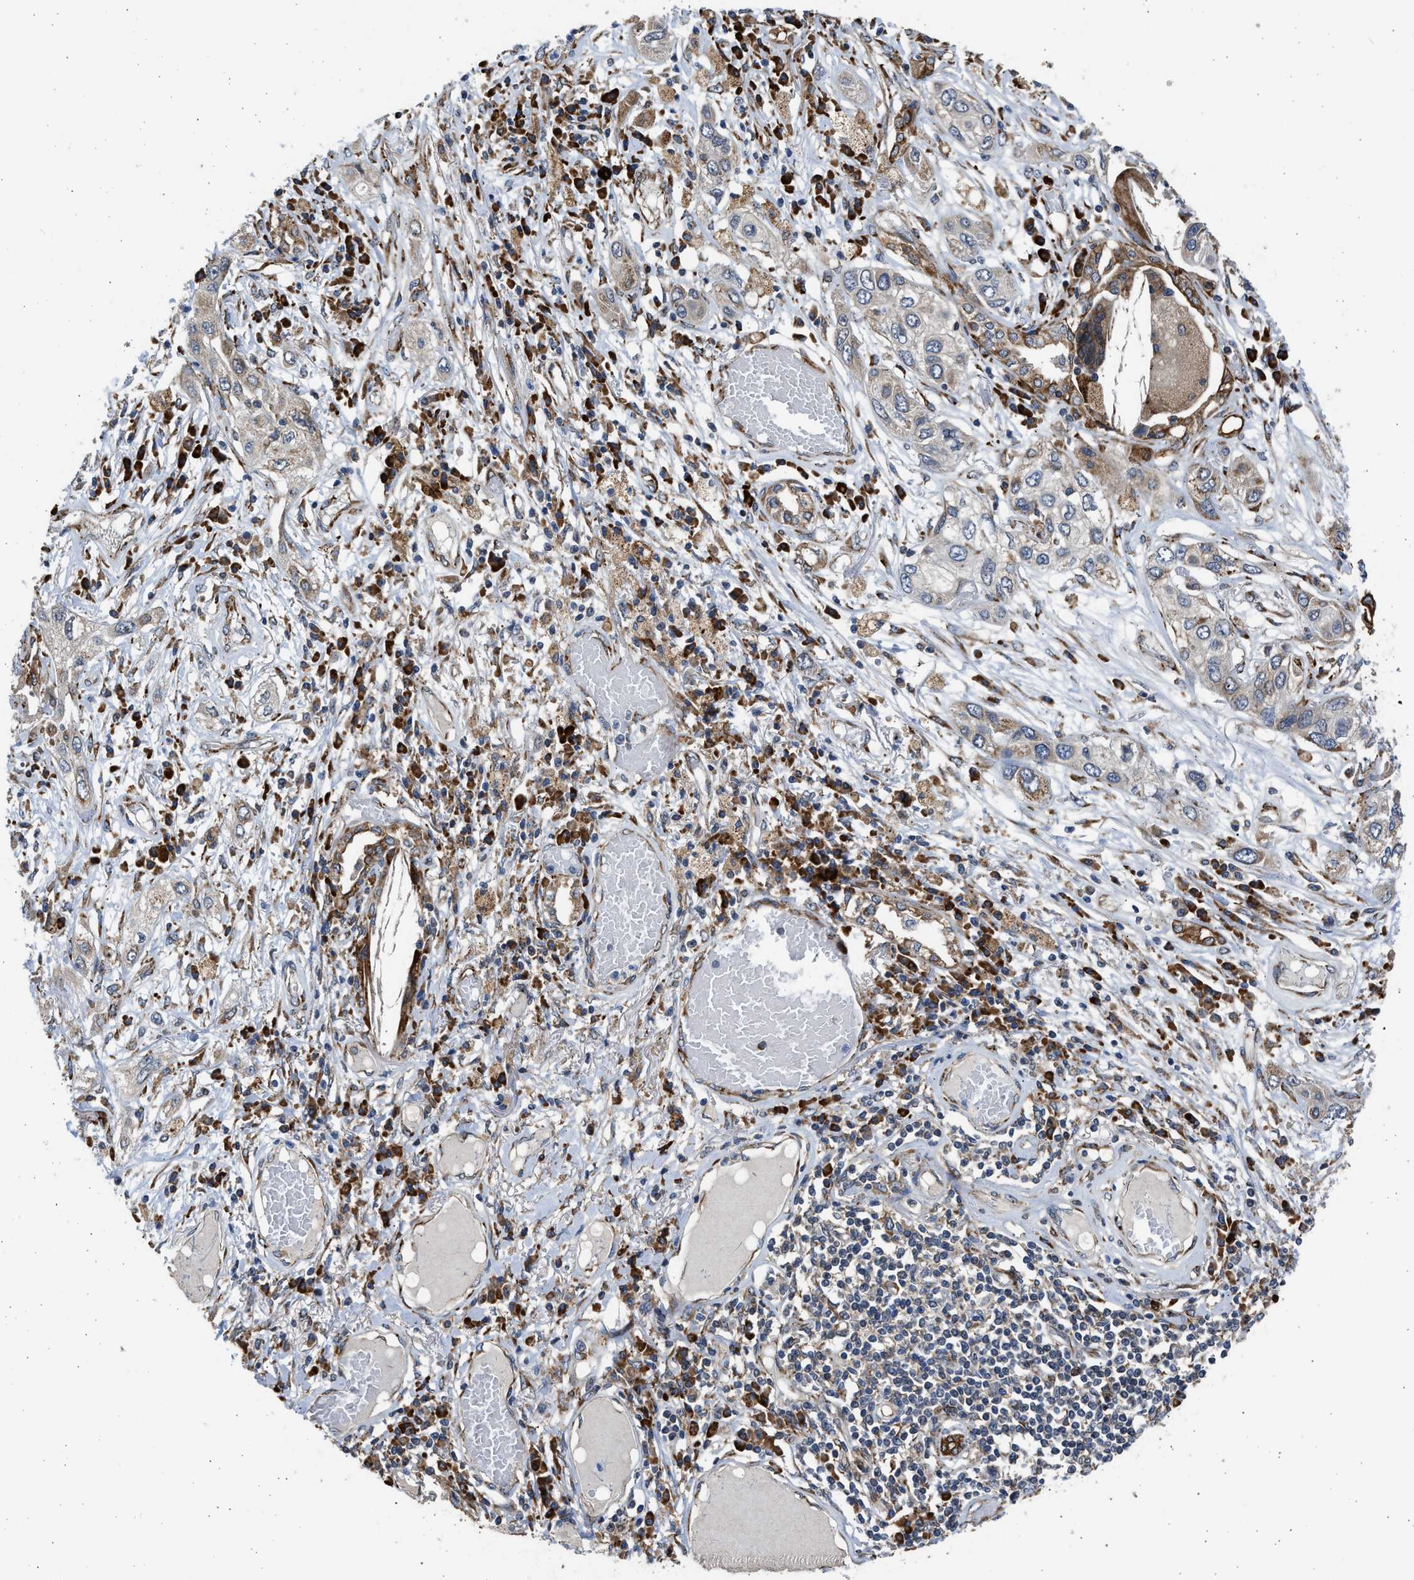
{"staining": {"intensity": "weak", "quantity": "<25%", "location": "cytoplasmic/membranous"}, "tissue": "lung cancer", "cell_type": "Tumor cells", "image_type": "cancer", "snomed": [{"axis": "morphology", "description": "Squamous cell carcinoma, NOS"}, {"axis": "topography", "description": "Lung"}], "caption": "There is no significant positivity in tumor cells of squamous cell carcinoma (lung). (DAB (3,3'-diaminobenzidine) immunohistochemistry (IHC) with hematoxylin counter stain).", "gene": "PLD2", "patient": {"sex": "male", "age": 71}}